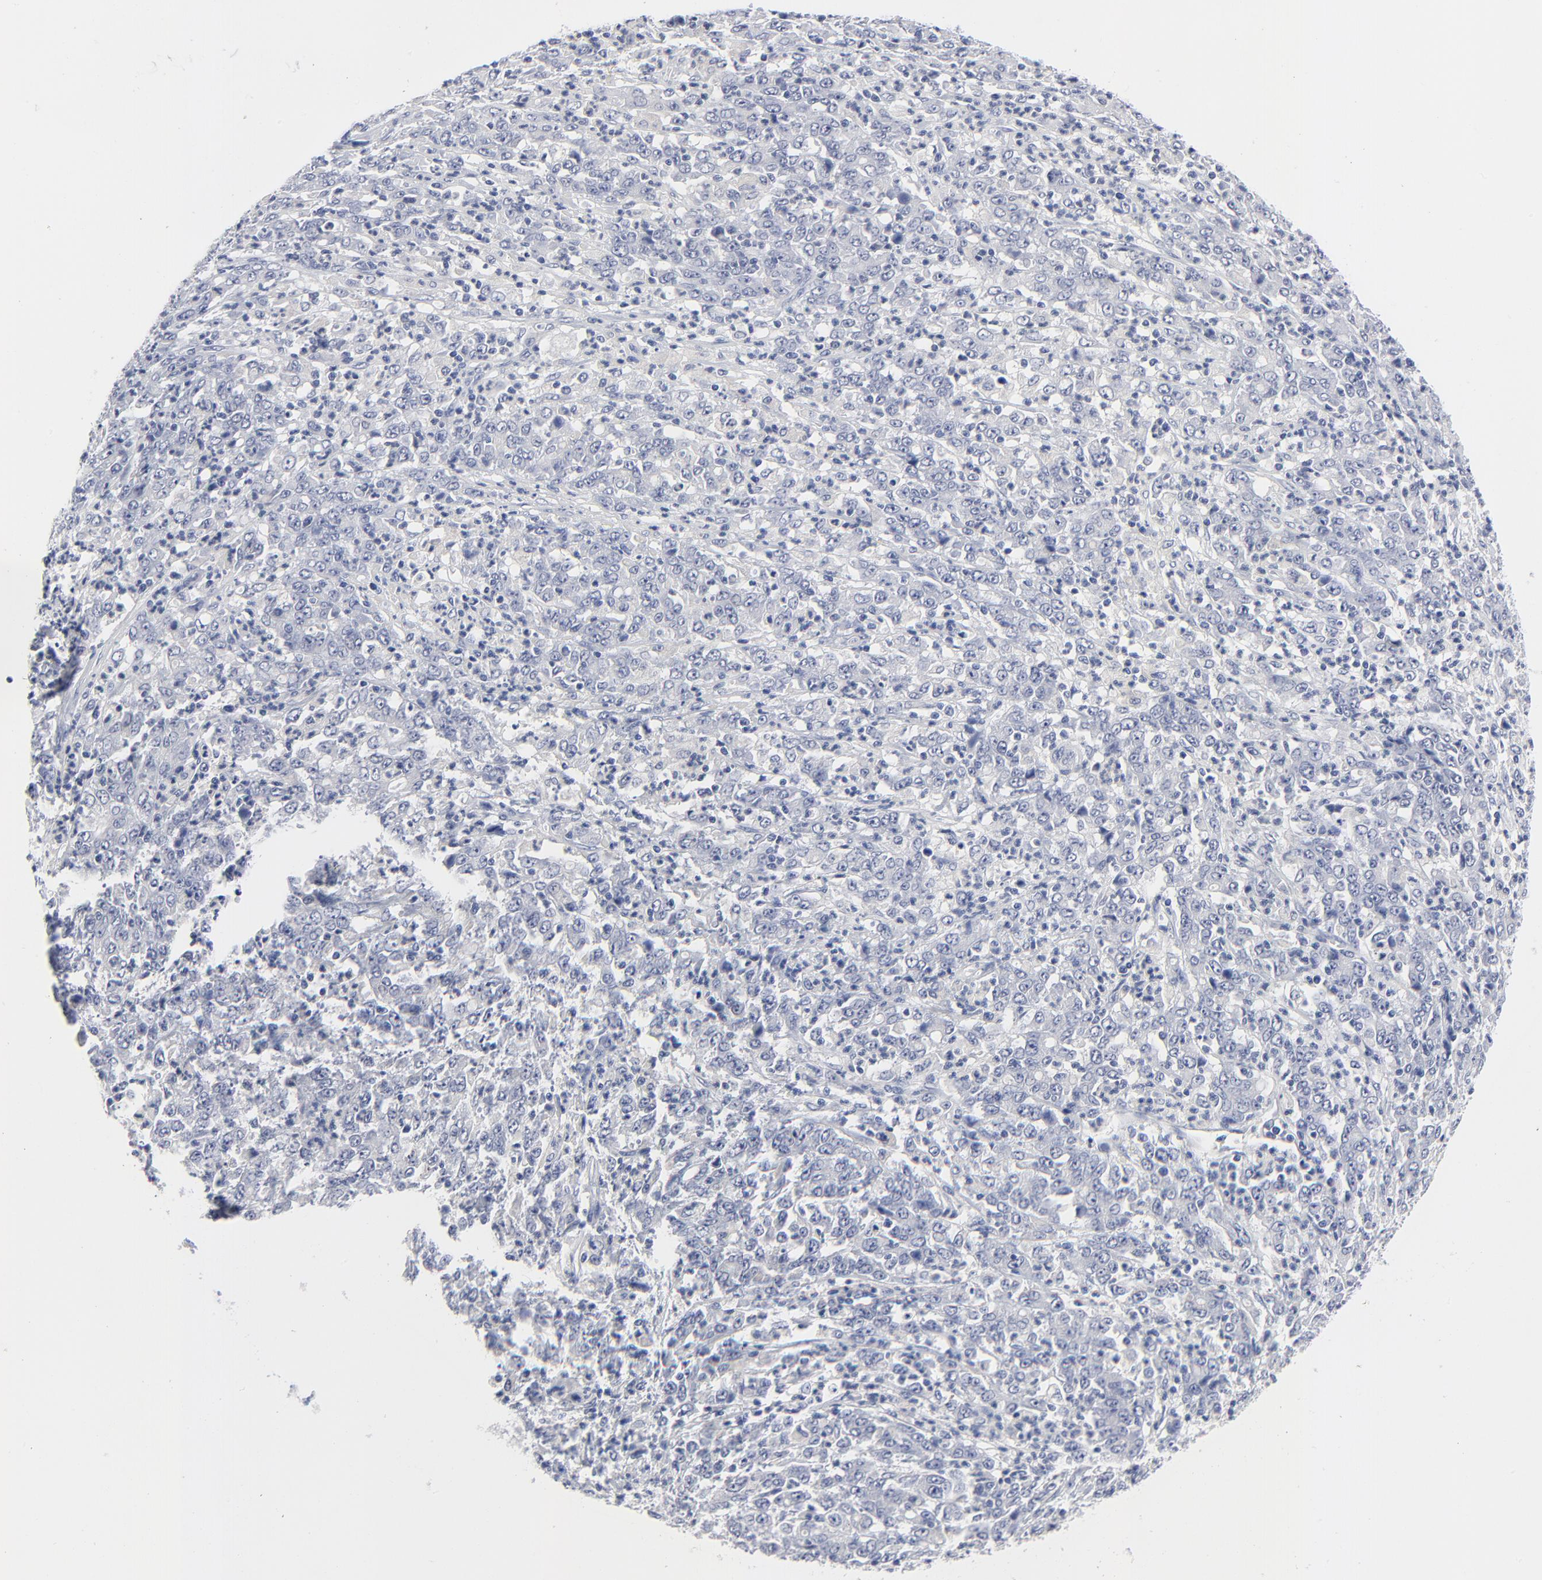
{"staining": {"intensity": "negative", "quantity": "none", "location": "none"}, "tissue": "stomach cancer", "cell_type": "Tumor cells", "image_type": "cancer", "snomed": [{"axis": "morphology", "description": "Adenocarcinoma, NOS"}, {"axis": "topography", "description": "Stomach, lower"}], "caption": "High magnification brightfield microscopy of stomach cancer (adenocarcinoma) stained with DAB (3,3'-diaminobenzidine) (brown) and counterstained with hematoxylin (blue): tumor cells show no significant positivity. The staining was performed using DAB (3,3'-diaminobenzidine) to visualize the protein expression in brown, while the nuclei were stained in blue with hematoxylin (Magnification: 20x).", "gene": "CLEC4G", "patient": {"sex": "female", "age": 71}}